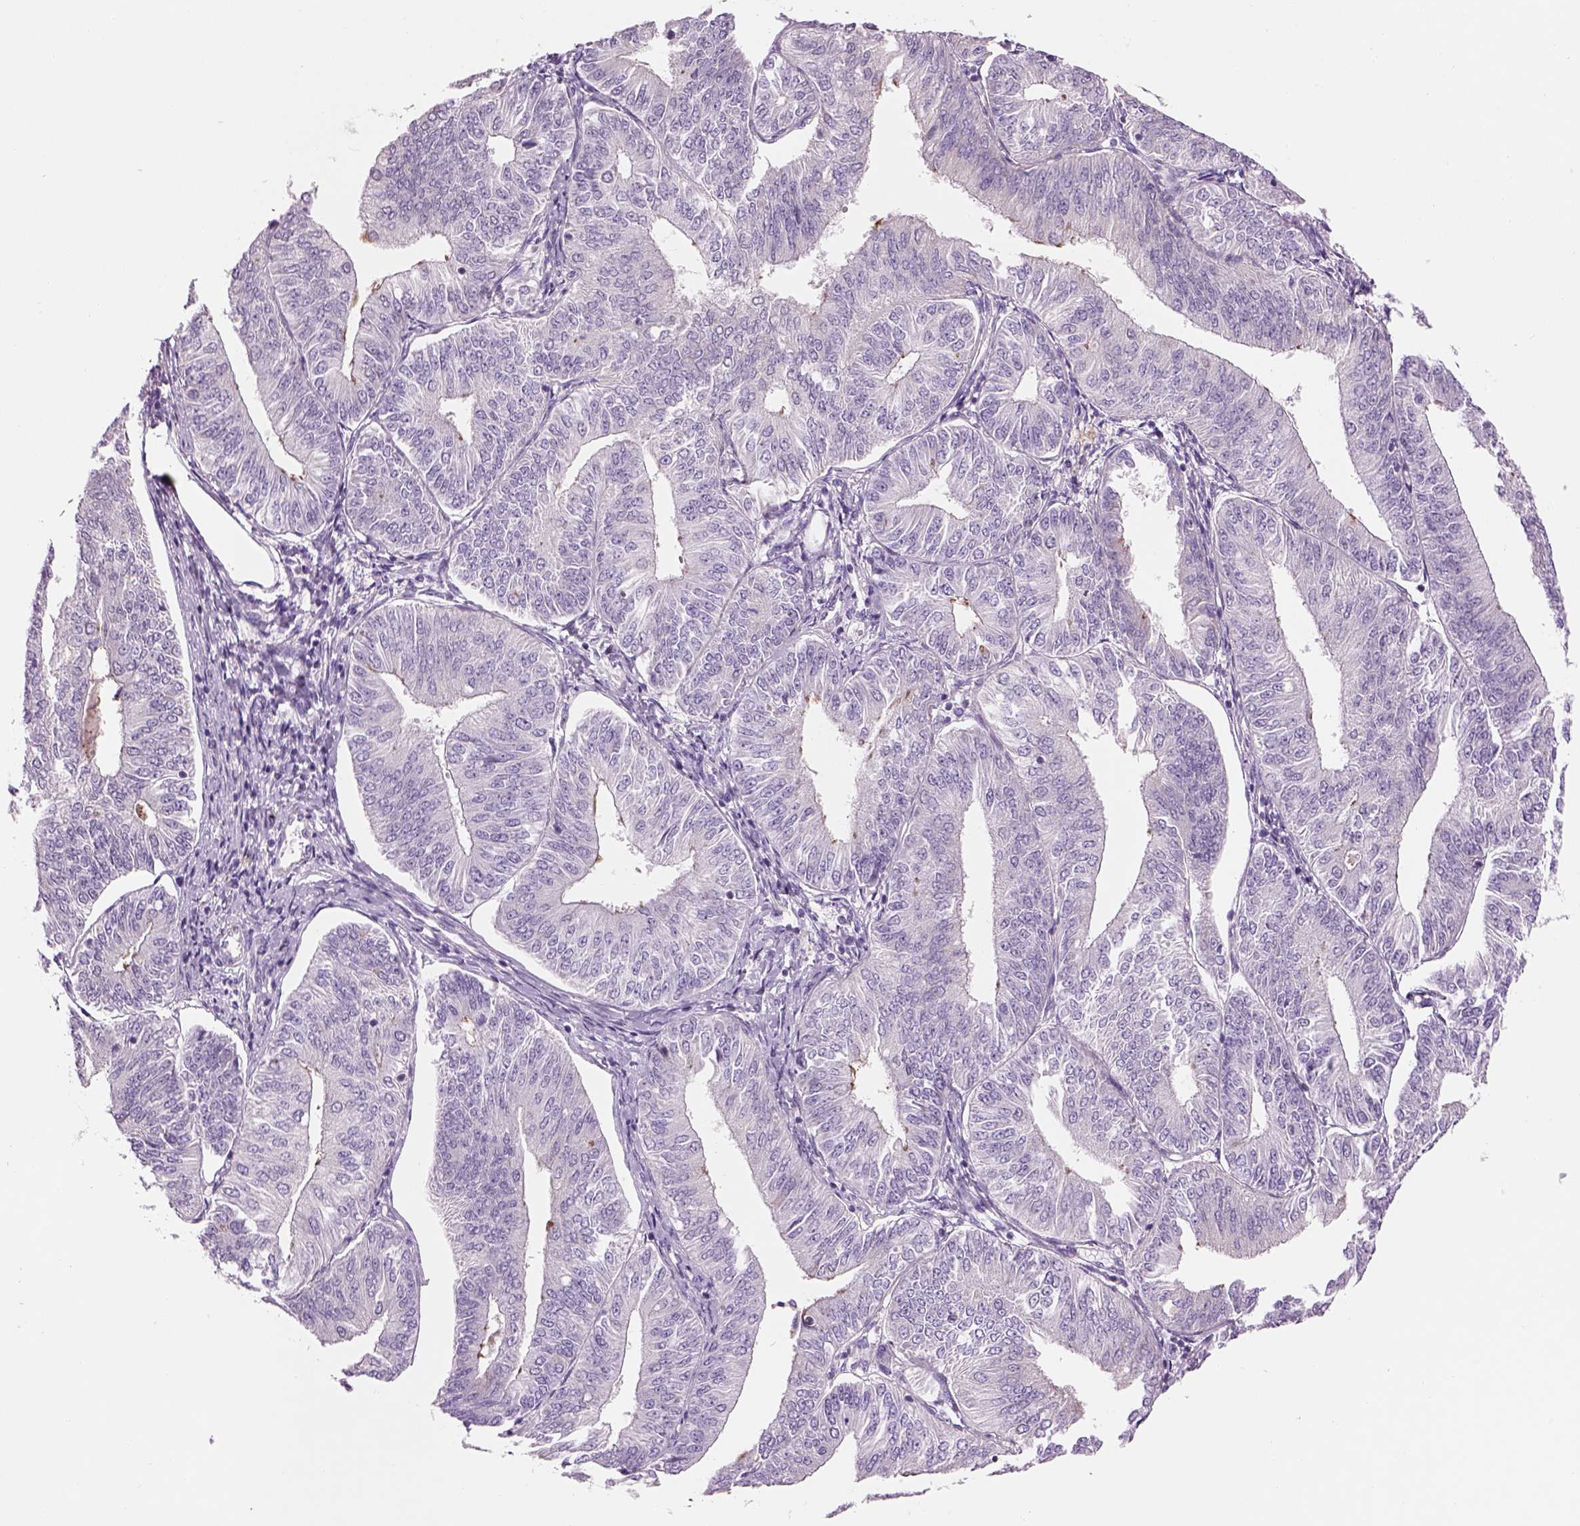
{"staining": {"intensity": "negative", "quantity": "none", "location": "none"}, "tissue": "endometrial cancer", "cell_type": "Tumor cells", "image_type": "cancer", "snomed": [{"axis": "morphology", "description": "Adenocarcinoma, NOS"}, {"axis": "topography", "description": "Endometrium"}], "caption": "Immunohistochemical staining of human endometrial cancer reveals no significant expression in tumor cells.", "gene": "IFT52", "patient": {"sex": "female", "age": 58}}